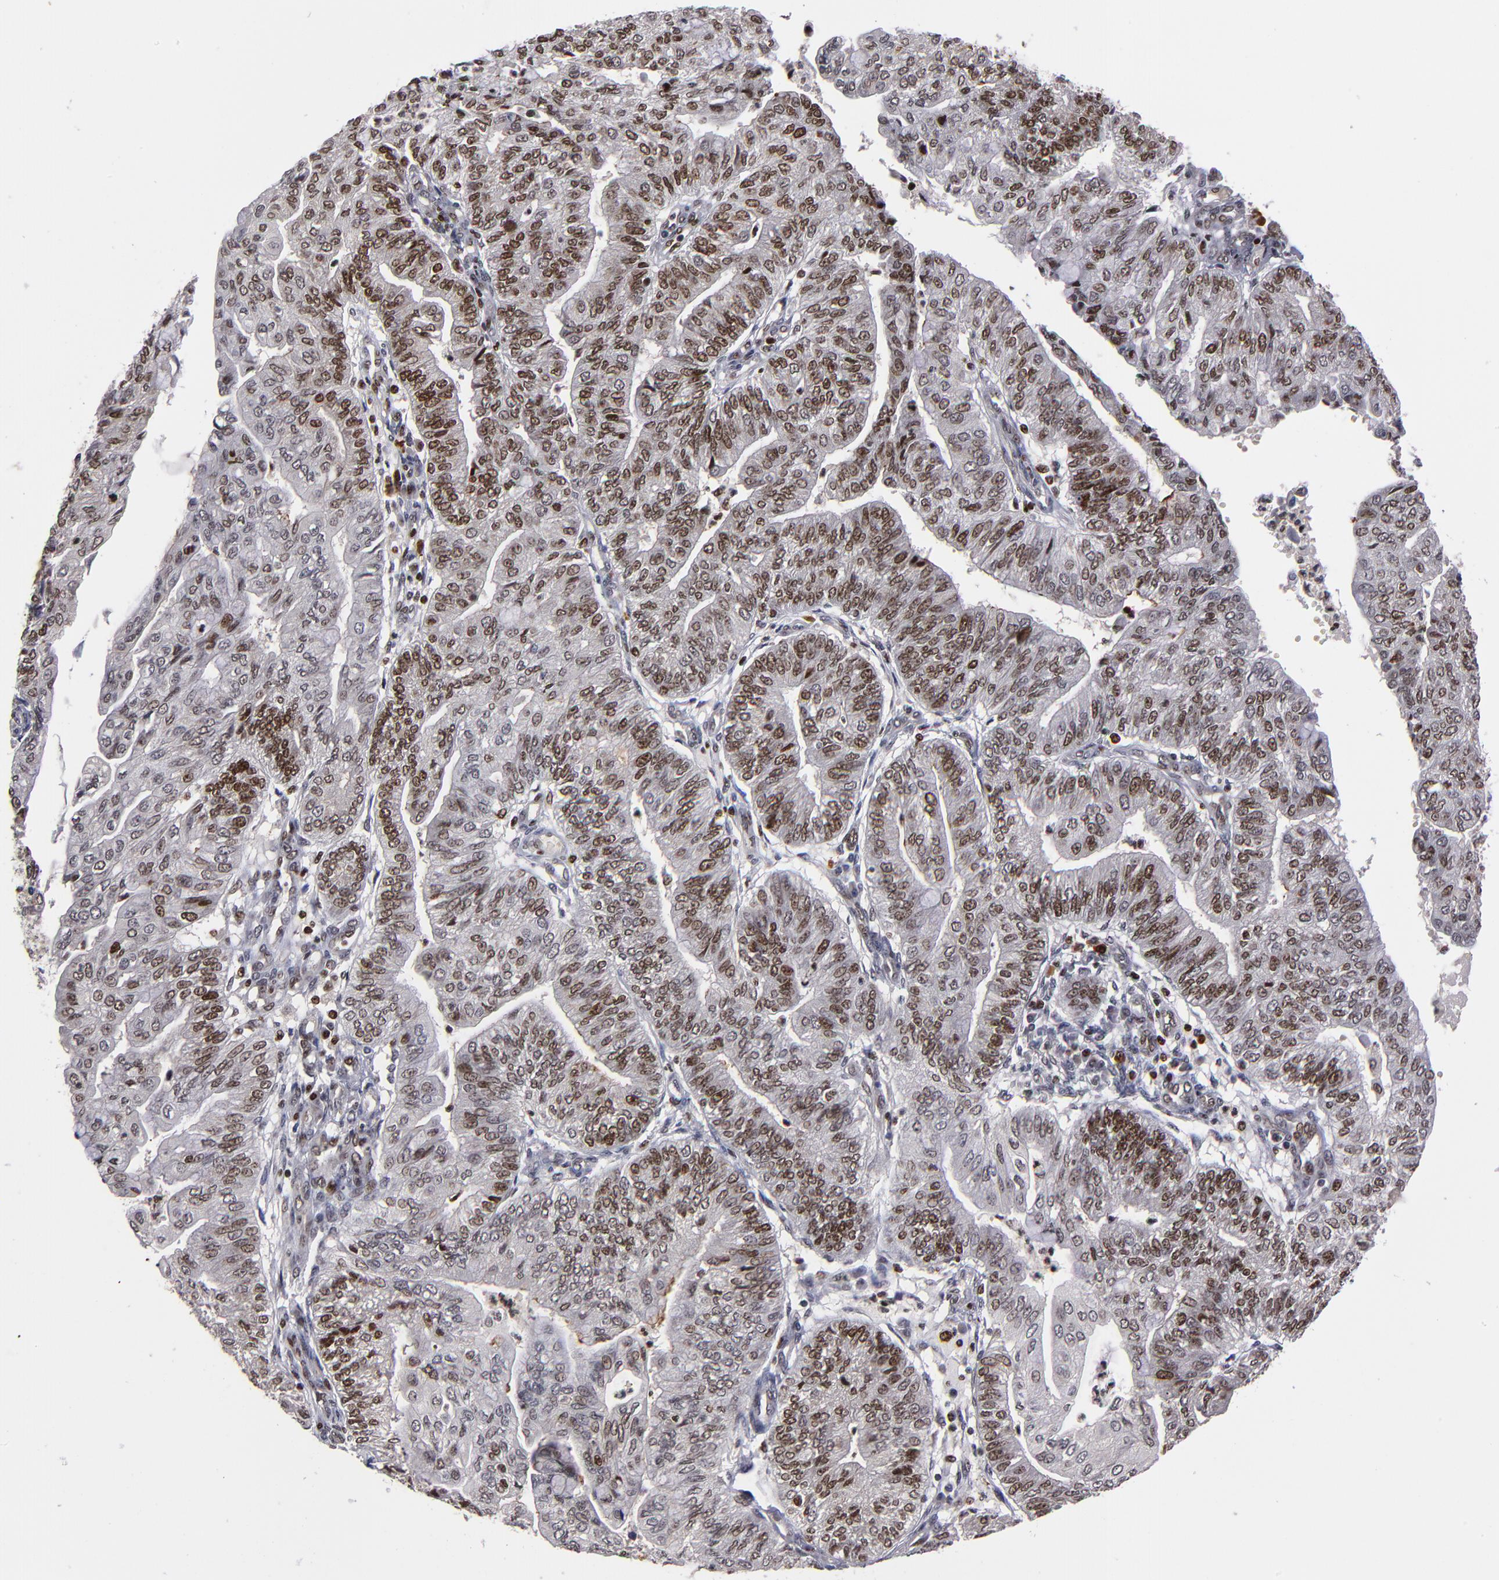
{"staining": {"intensity": "moderate", "quantity": ">75%", "location": "nuclear"}, "tissue": "endometrial cancer", "cell_type": "Tumor cells", "image_type": "cancer", "snomed": [{"axis": "morphology", "description": "Adenocarcinoma, NOS"}, {"axis": "topography", "description": "Endometrium"}], "caption": "Tumor cells reveal medium levels of moderate nuclear expression in approximately >75% of cells in endometrial cancer (adenocarcinoma).", "gene": "KDM6A", "patient": {"sex": "female", "age": 59}}